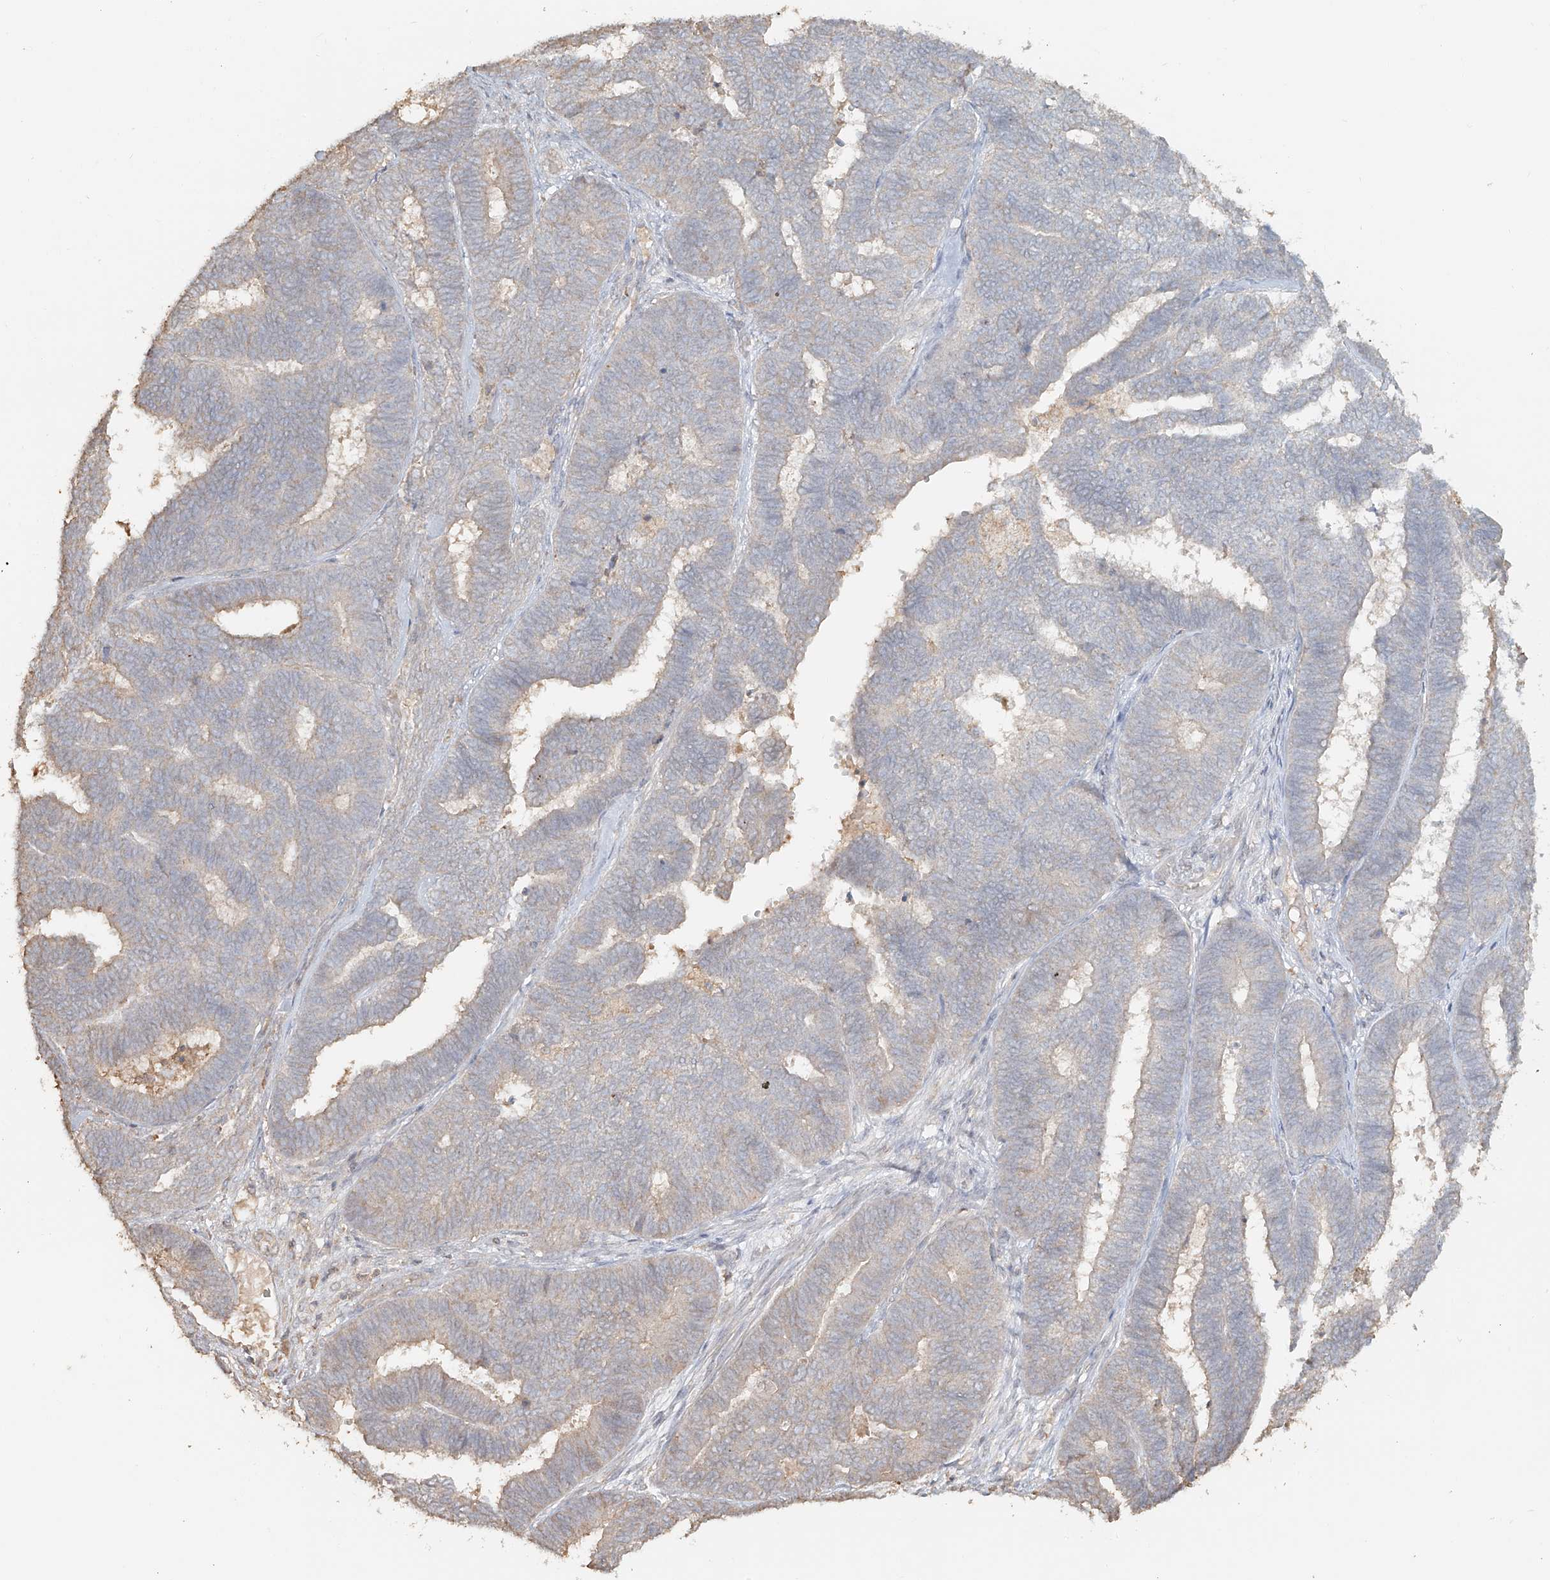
{"staining": {"intensity": "negative", "quantity": "none", "location": "none"}, "tissue": "endometrial cancer", "cell_type": "Tumor cells", "image_type": "cancer", "snomed": [{"axis": "morphology", "description": "Adenocarcinoma, NOS"}, {"axis": "topography", "description": "Endometrium"}], "caption": "High power microscopy micrograph of an immunohistochemistry (IHC) photomicrograph of adenocarcinoma (endometrial), revealing no significant positivity in tumor cells.", "gene": "NPHS1", "patient": {"sex": "female", "age": 70}}